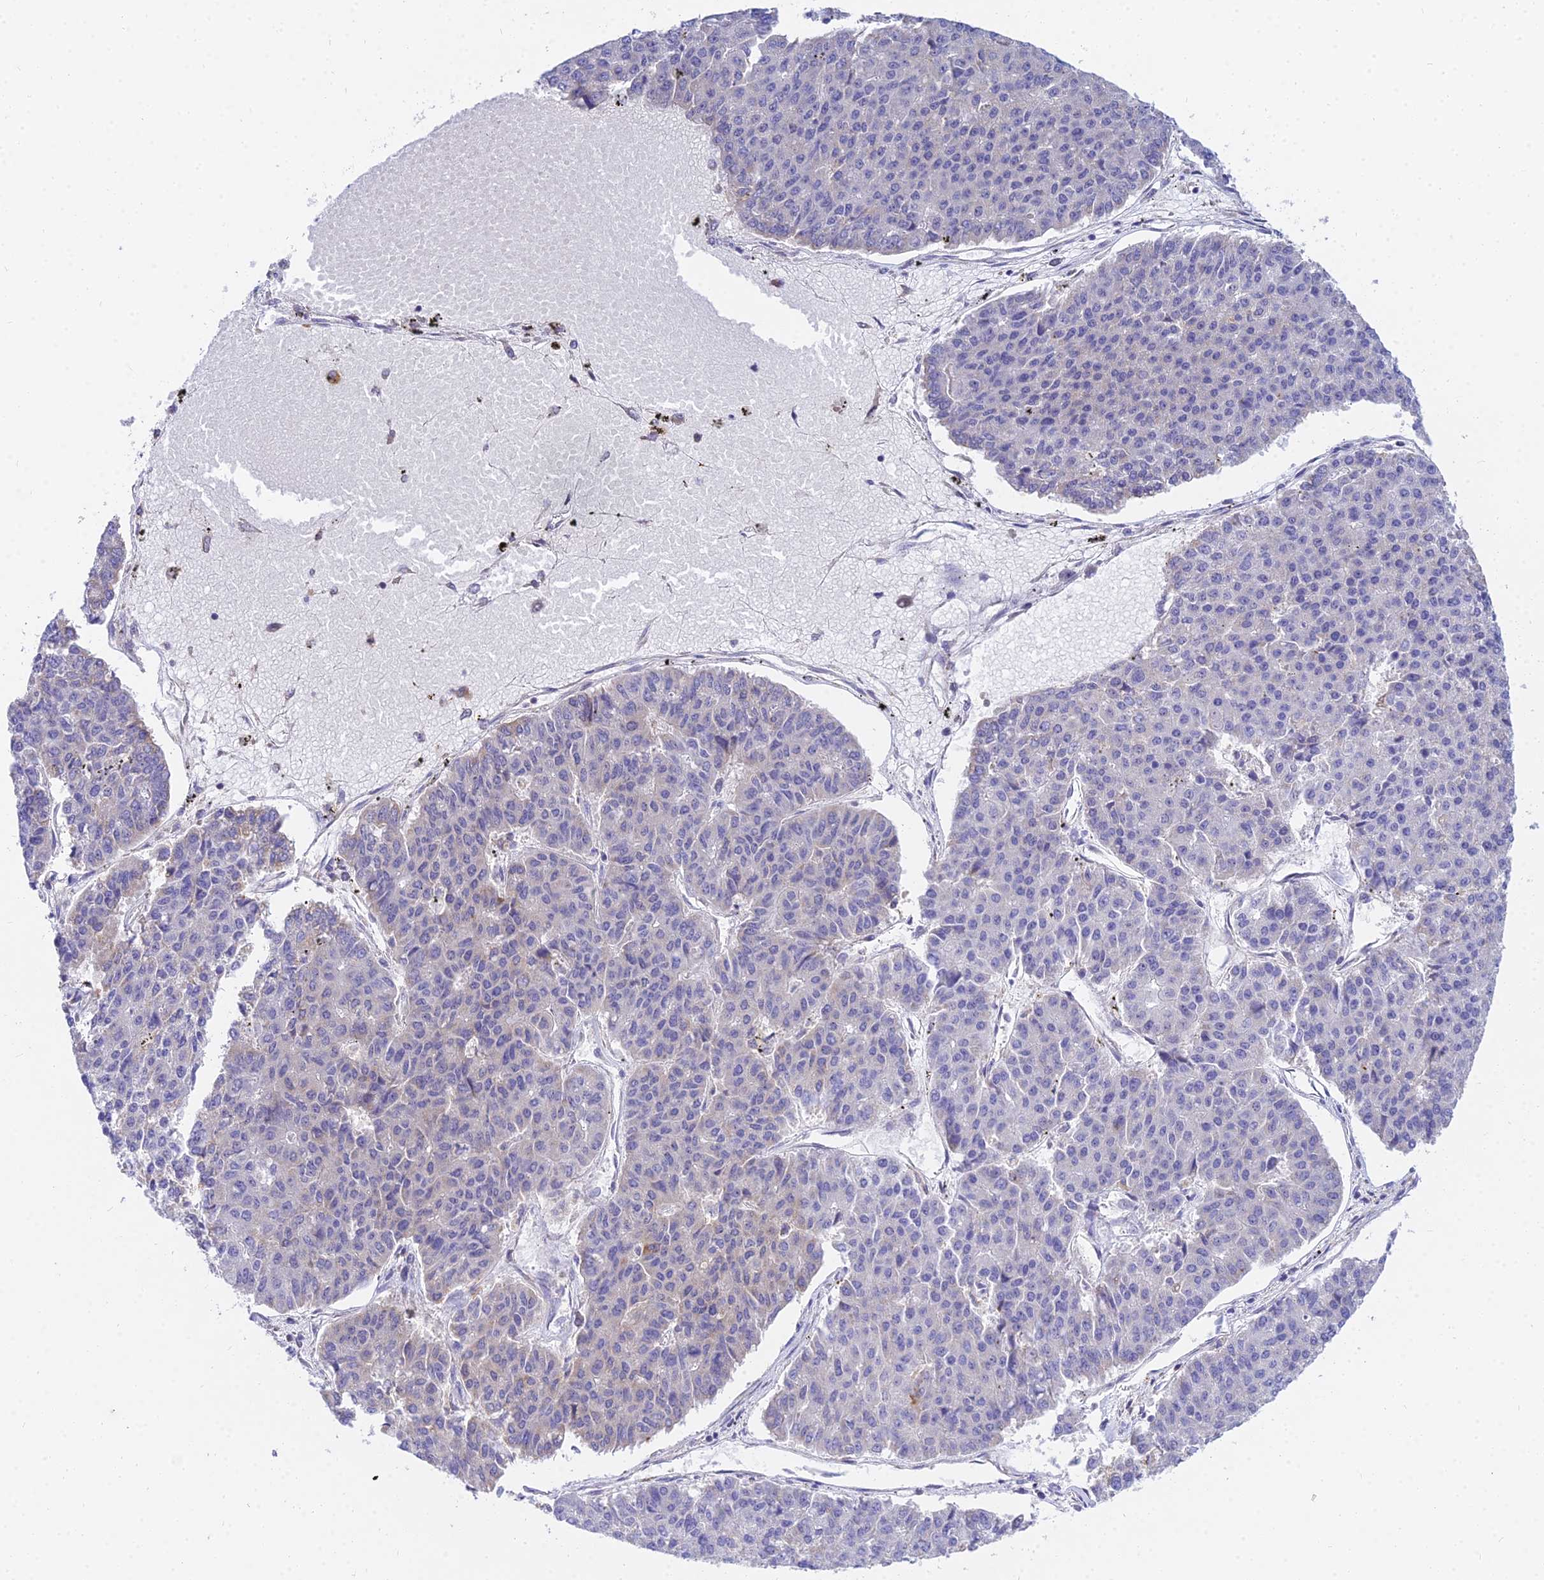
{"staining": {"intensity": "negative", "quantity": "none", "location": "none"}, "tissue": "pancreatic cancer", "cell_type": "Tumor cells", "image_type": "cancer", "snomed": [{"axis": "morphology", "description": "Adenocarcinoma, NOS"}, {"axis": "topography", "description": "Pancreas"}], "caption": "Tumor cells are negative for brown protein staining in pancreatic cancer (adenocarcinoma).", "gene": "ARL8B", "patient": {"sex": "male", "age": 50}}